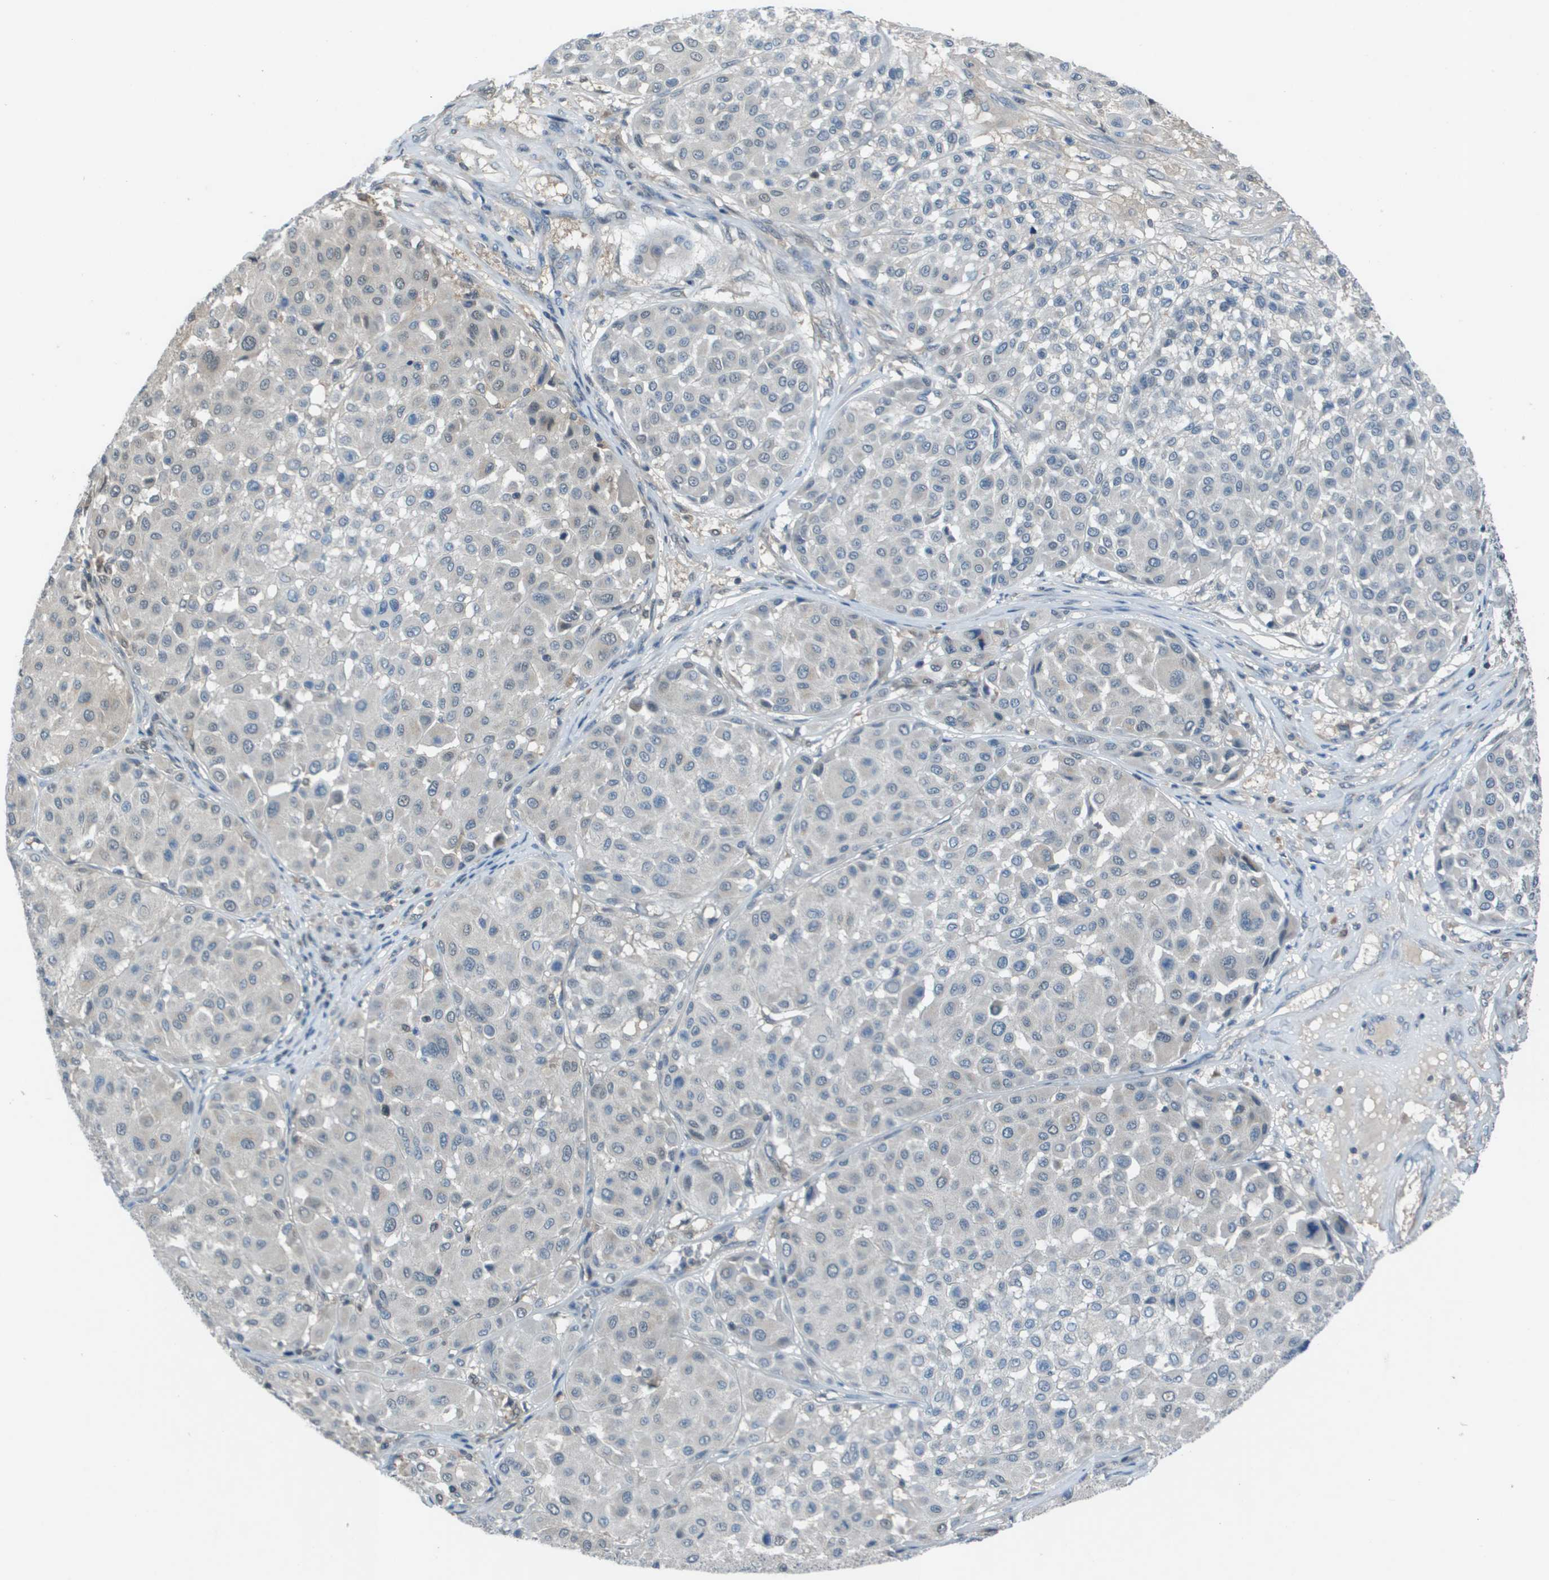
{"staining": {"intensity": "negative", "quantity": "none", "location": "none"}, "tissue": "melanoma", "cell_type": "Tumor cells", "image_type": "cancer", "snomed": [{"axis": "morphology", "description": "Malignant melanoma, Metastatic site"}, {"axis": "topography", "description": "Soft tissue"}], "caption": "Tumor cells are negative for brown protein staining in malignant melanoma (metastatic site).", "gene": "CAMK4", "patient": {"sex": "male", "age": 41}}